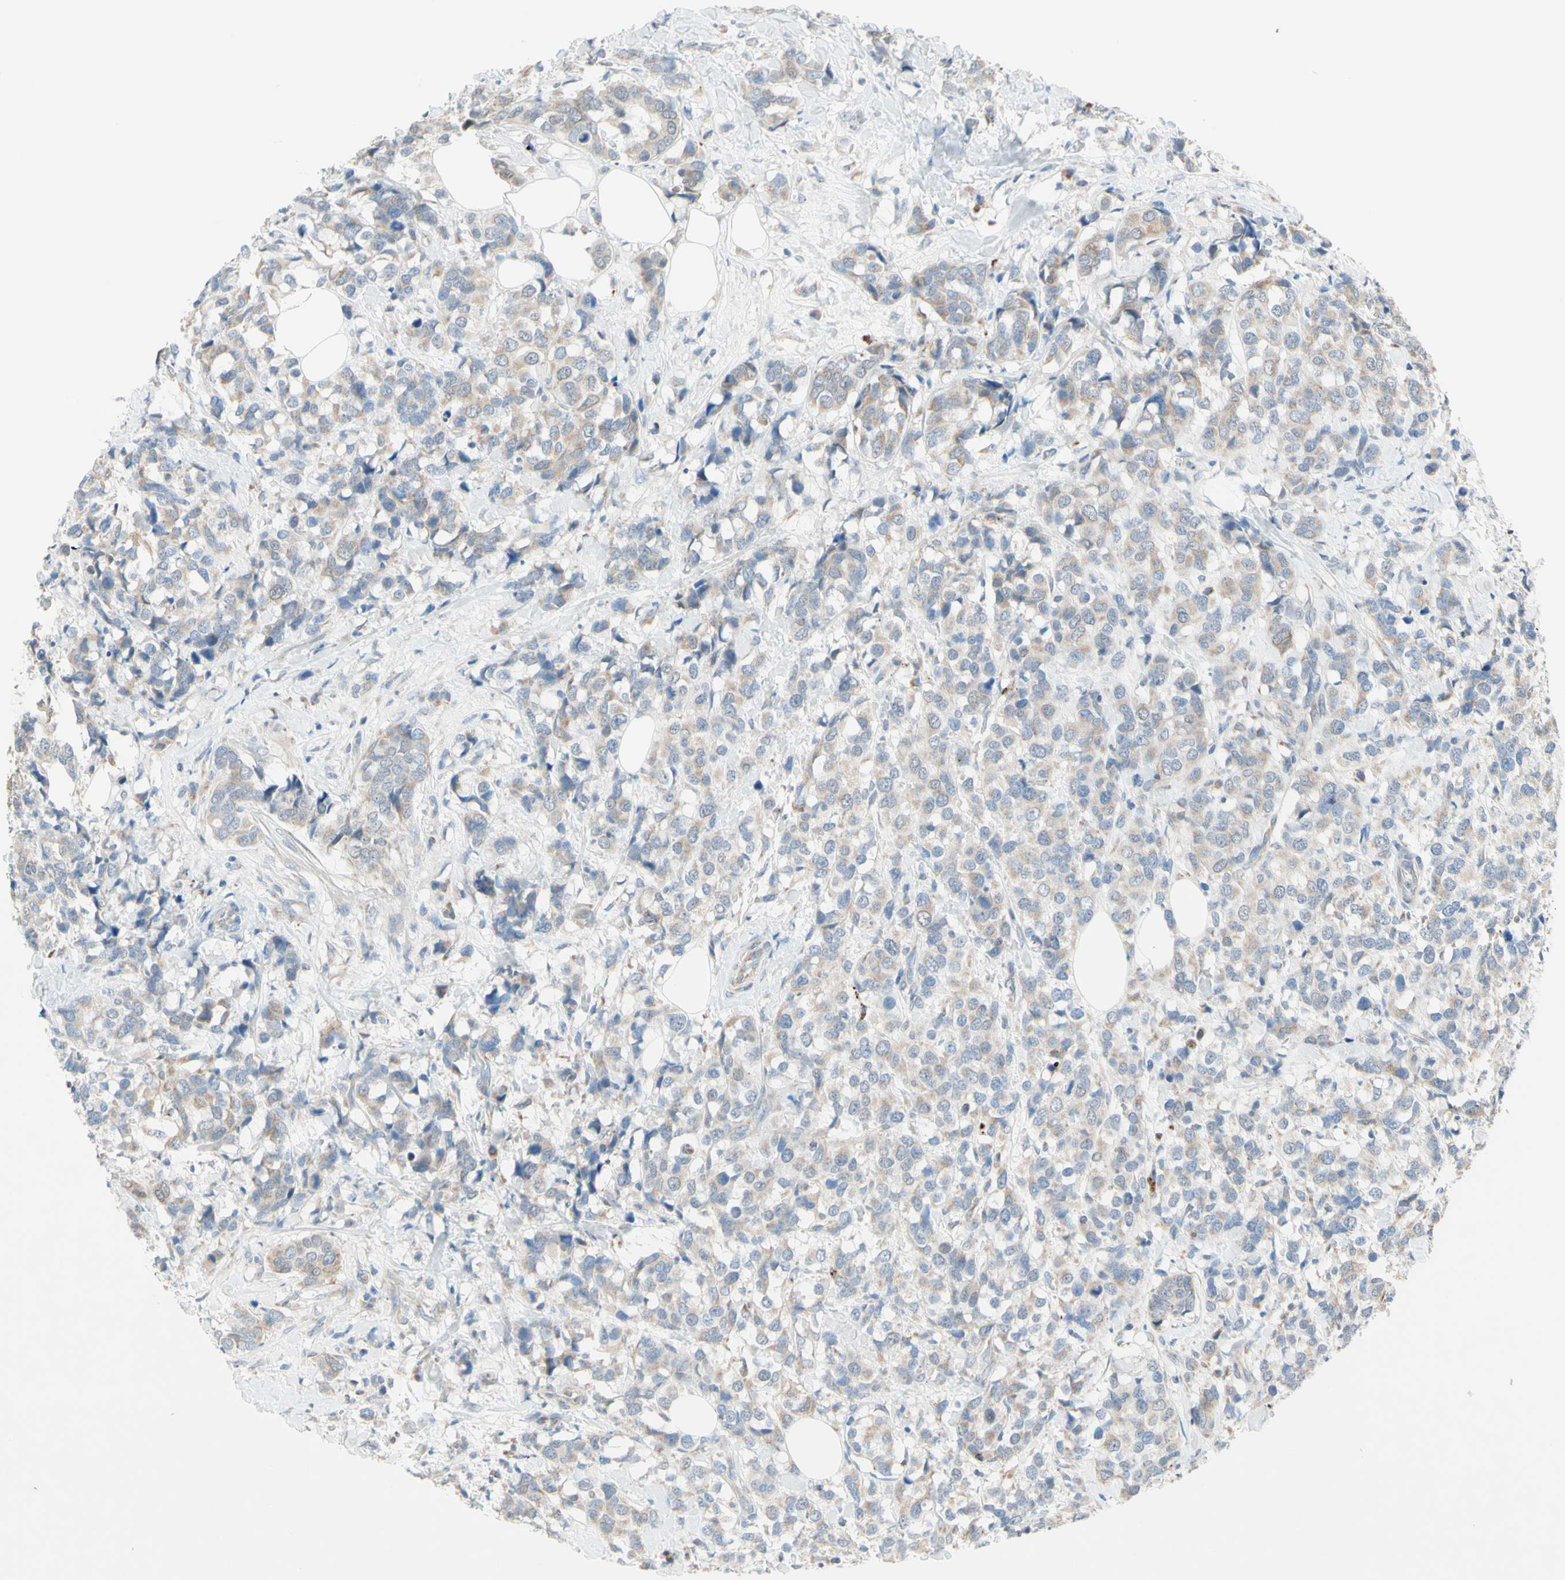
{"staining": {"intensity": "weak", "quantity": ">75%", "location": "cytoplasmic/membranous"}, "tissue": "breast cancer", "cell_type": "Tumor cells", "image_type": "cancer", "snomed": [{"axis": "morphology", "description": "Lobular carcinoma"}, {"axis": "topography", "description": "Breast"}], "caption": "This micrograph reveals breast cancer stained with IHC to label a protein in brown. The cytoplasmic/membranous of tumor cells show weak positivity for the protein. Nuclei are counter-stained blue.", "gene": "MFF", "patient": {"sex": "female", "age": 59}}